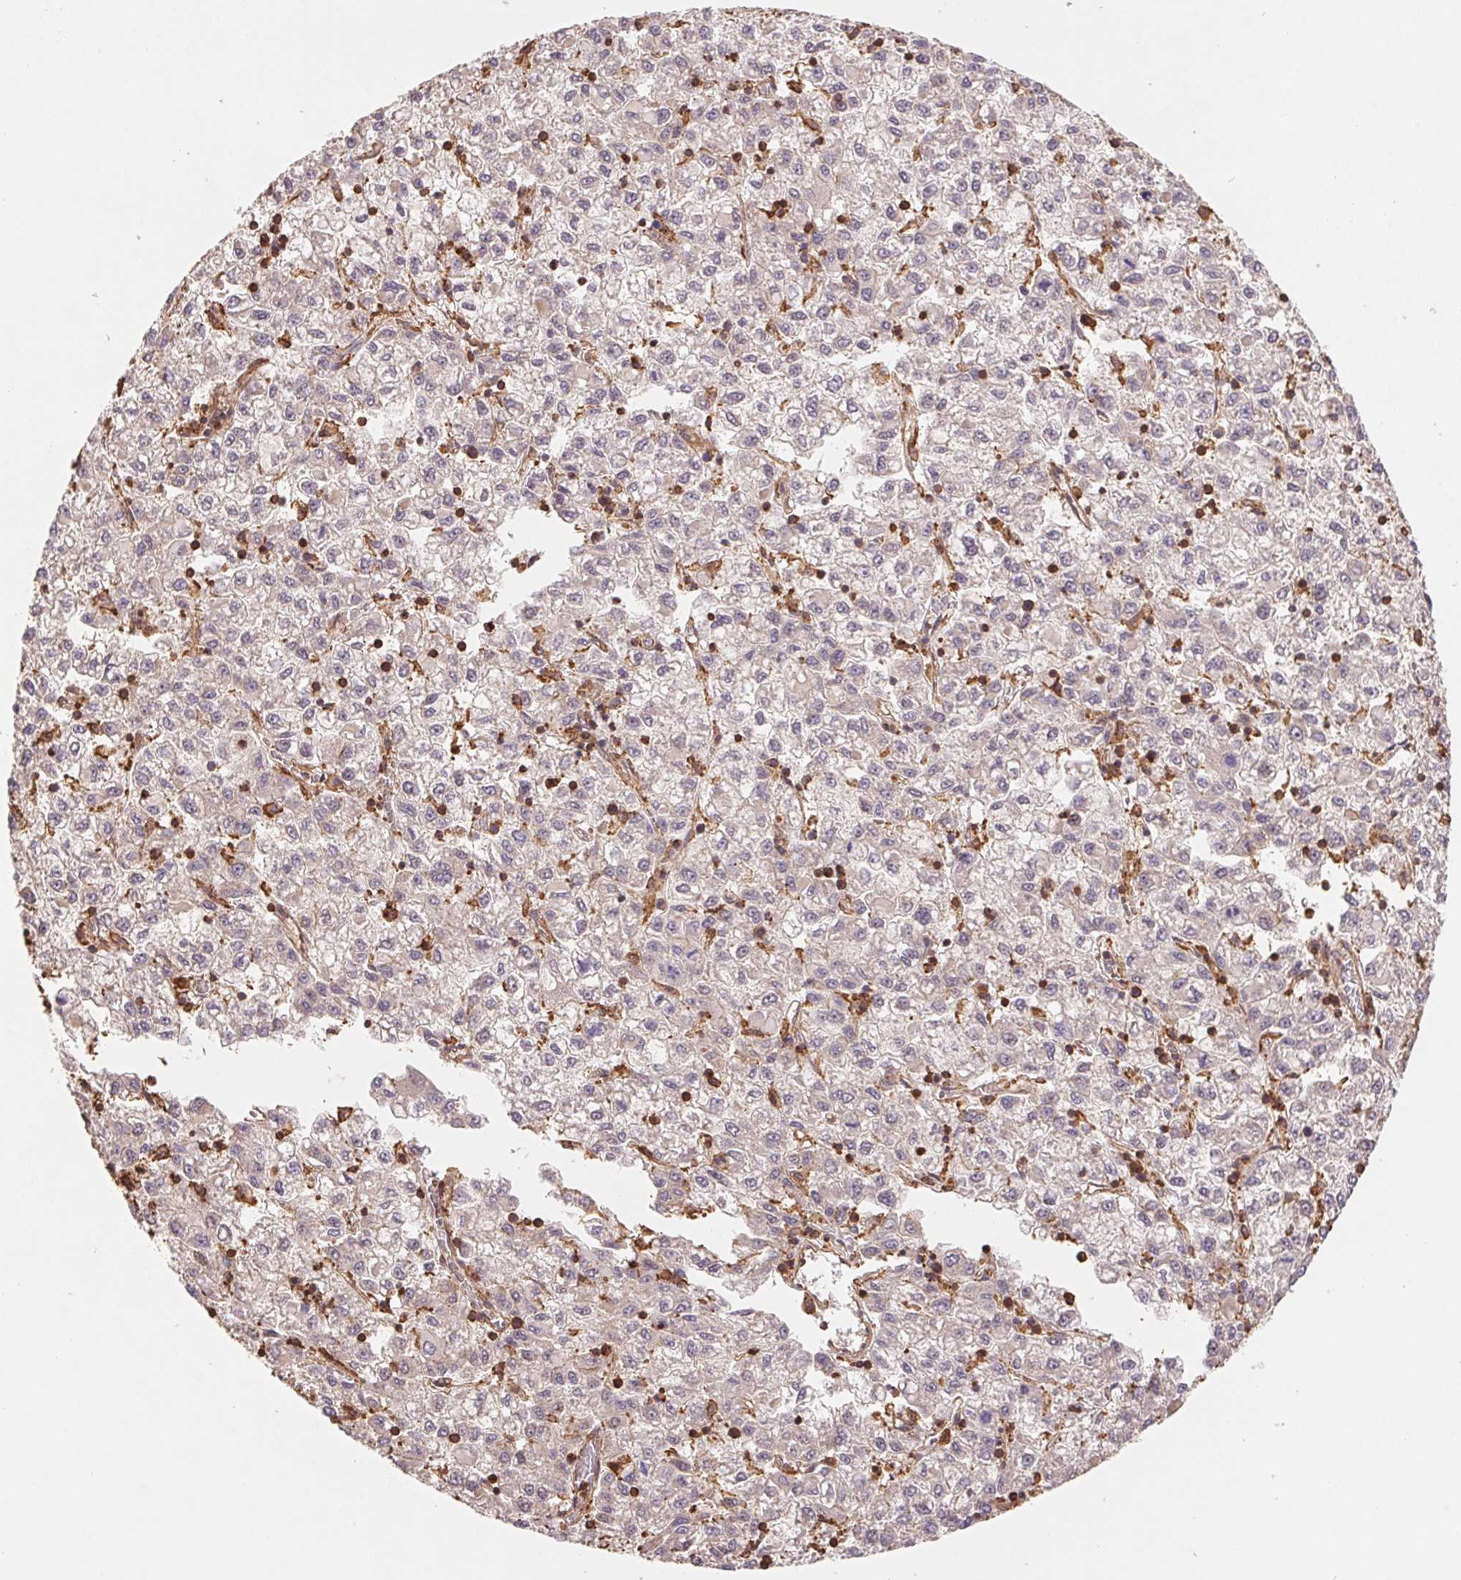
{"staining": {"intensity": "negative", "quantity": "none", "location": "none"}, "tissue": "liver cancer", "cell_type": "Tumor cells", "image_type": "cancer", "snomed": [{"axis": "morphology", "description": "Carcinoma, Hepatocellular, NOS"}, {"axis": "topography", "description": "Liver"}], "caption": "Liver cancer was stained to show a protein in brown. There is no significant staining in tumor cells. The staining is performed using DAB brown chromogen with nuclei counter-stained in using hematoxylin.", "gene": "ATG10", "patient": {"sex": "male", "age": 40}}